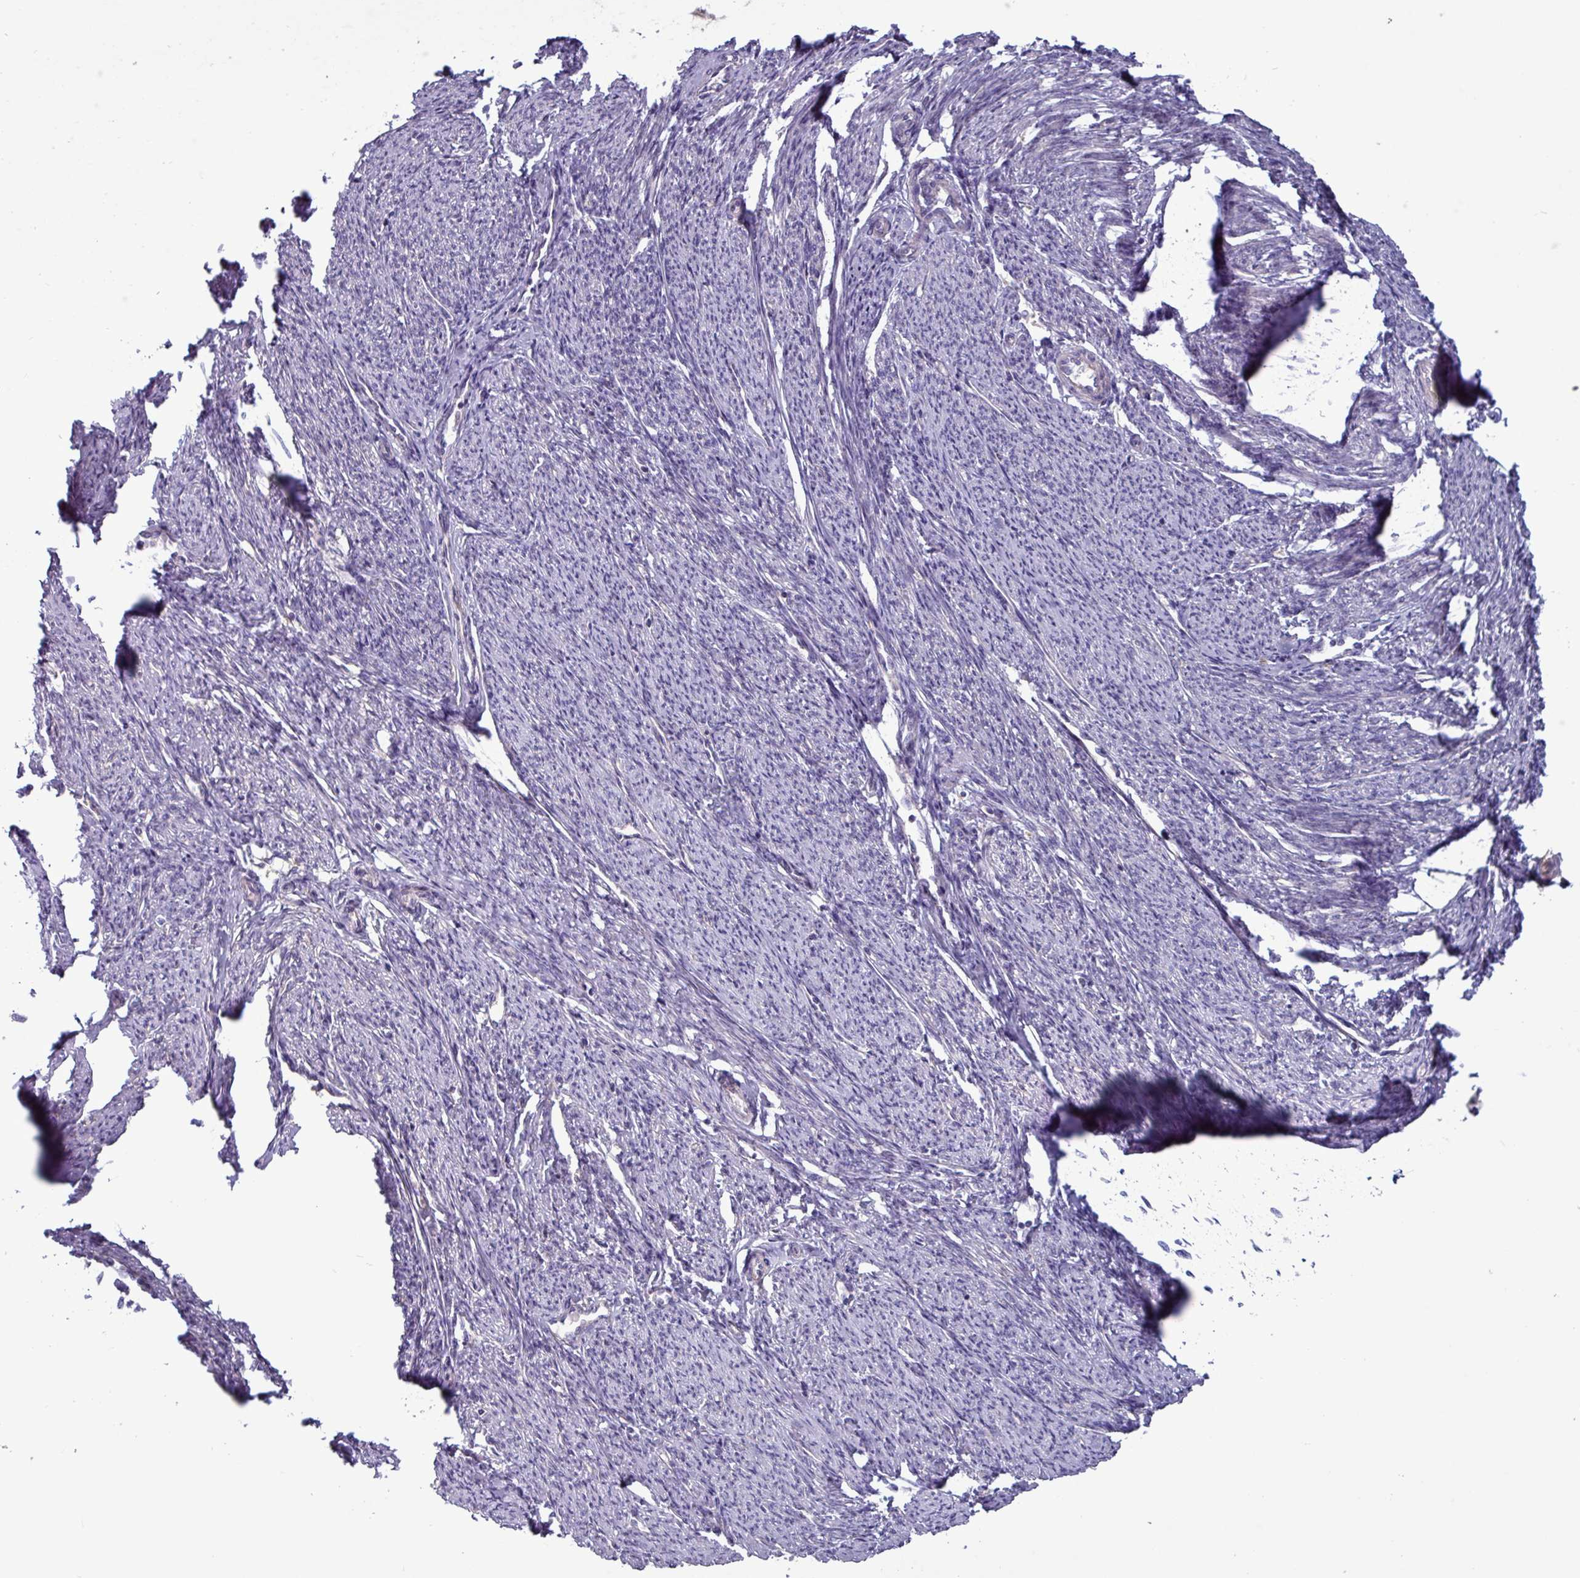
{"staining": {"intensity": "weak", "quantity": "<25%", "location": "cytoplasmic/membranous"}, "tissue": "smooth muscle", "cell_type": "Smooth muscle cells", "image_type": "normal", "snomed": [{"axis": "morphology", "description": "Normal tissue, NOS"}, {"axis": "topography", "description": "Smooth muscle"}, {"axis": "topography", "description": "Uterus"}], "caption": "Smooth muscle cells are negative for brown protein staining in normal smooth muscle. (Immunohistochemistry, brightfield microscopy, high magnification).", "gene": "PLIN2", "patient": {"sex": "female", "age": 59}}